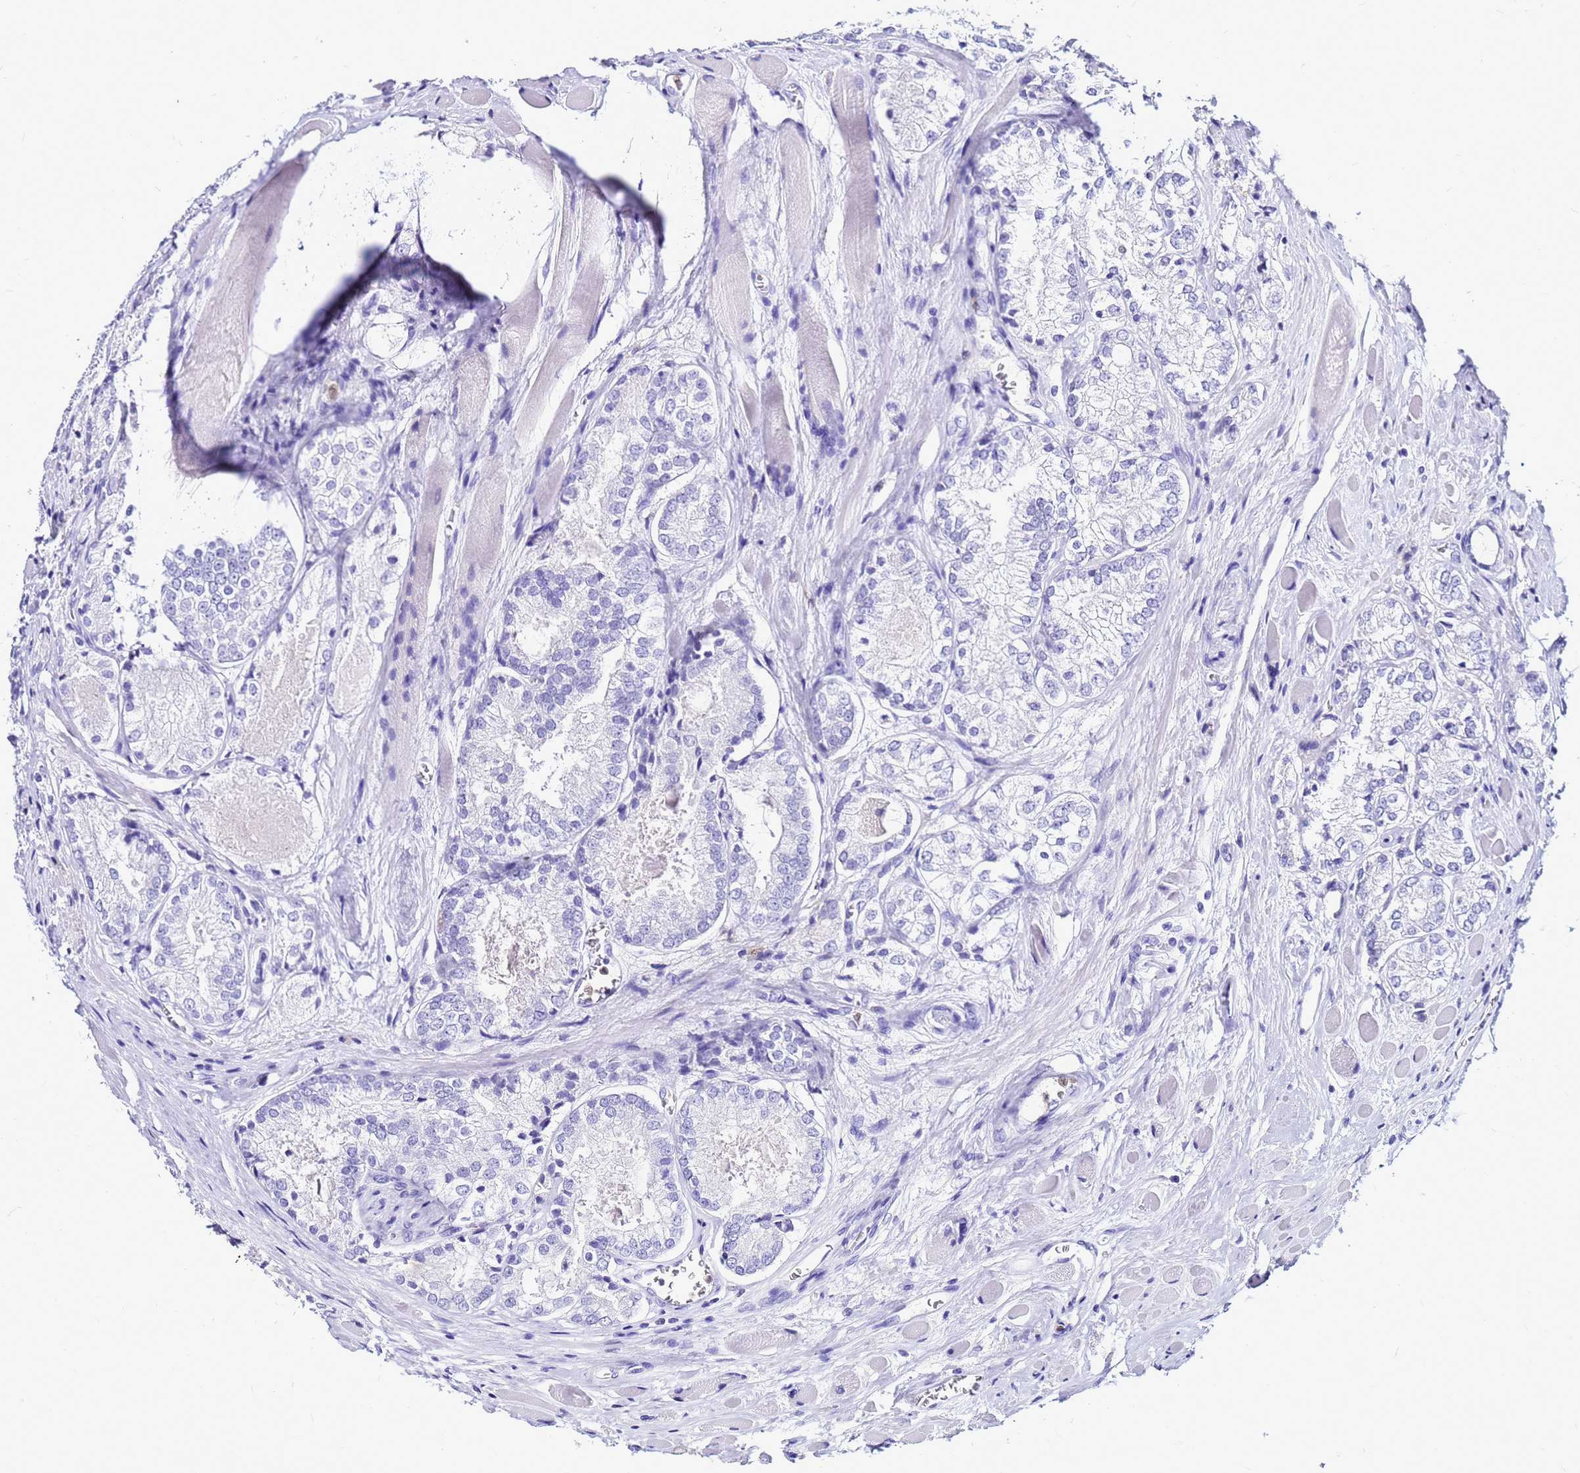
{"staining": {"intensity": "negative", "quantity": "none", "location": "none"}, "tissue": "prostate cancer", "cell_type": "Tumor cells", "image_type": "cancer", "snomed": [{"axis": "morphology", "description": "Adenocarcinoma, Low grade"}, {"axis": "topography", "description": "Prostate"}], "caption": "A micrograph of human low-grade adenocarcinoma (prostate) is negative for staining in tumor cells. (Stains: DAB (3,3'-diaminobenzidine) immunohistochemistry (IHC) with hematoxylin counter stain, Microscopy: brightfield microscopy at high magnification).", "gene": "CSTA", "patient": {"sex": "male", "age": 67}}